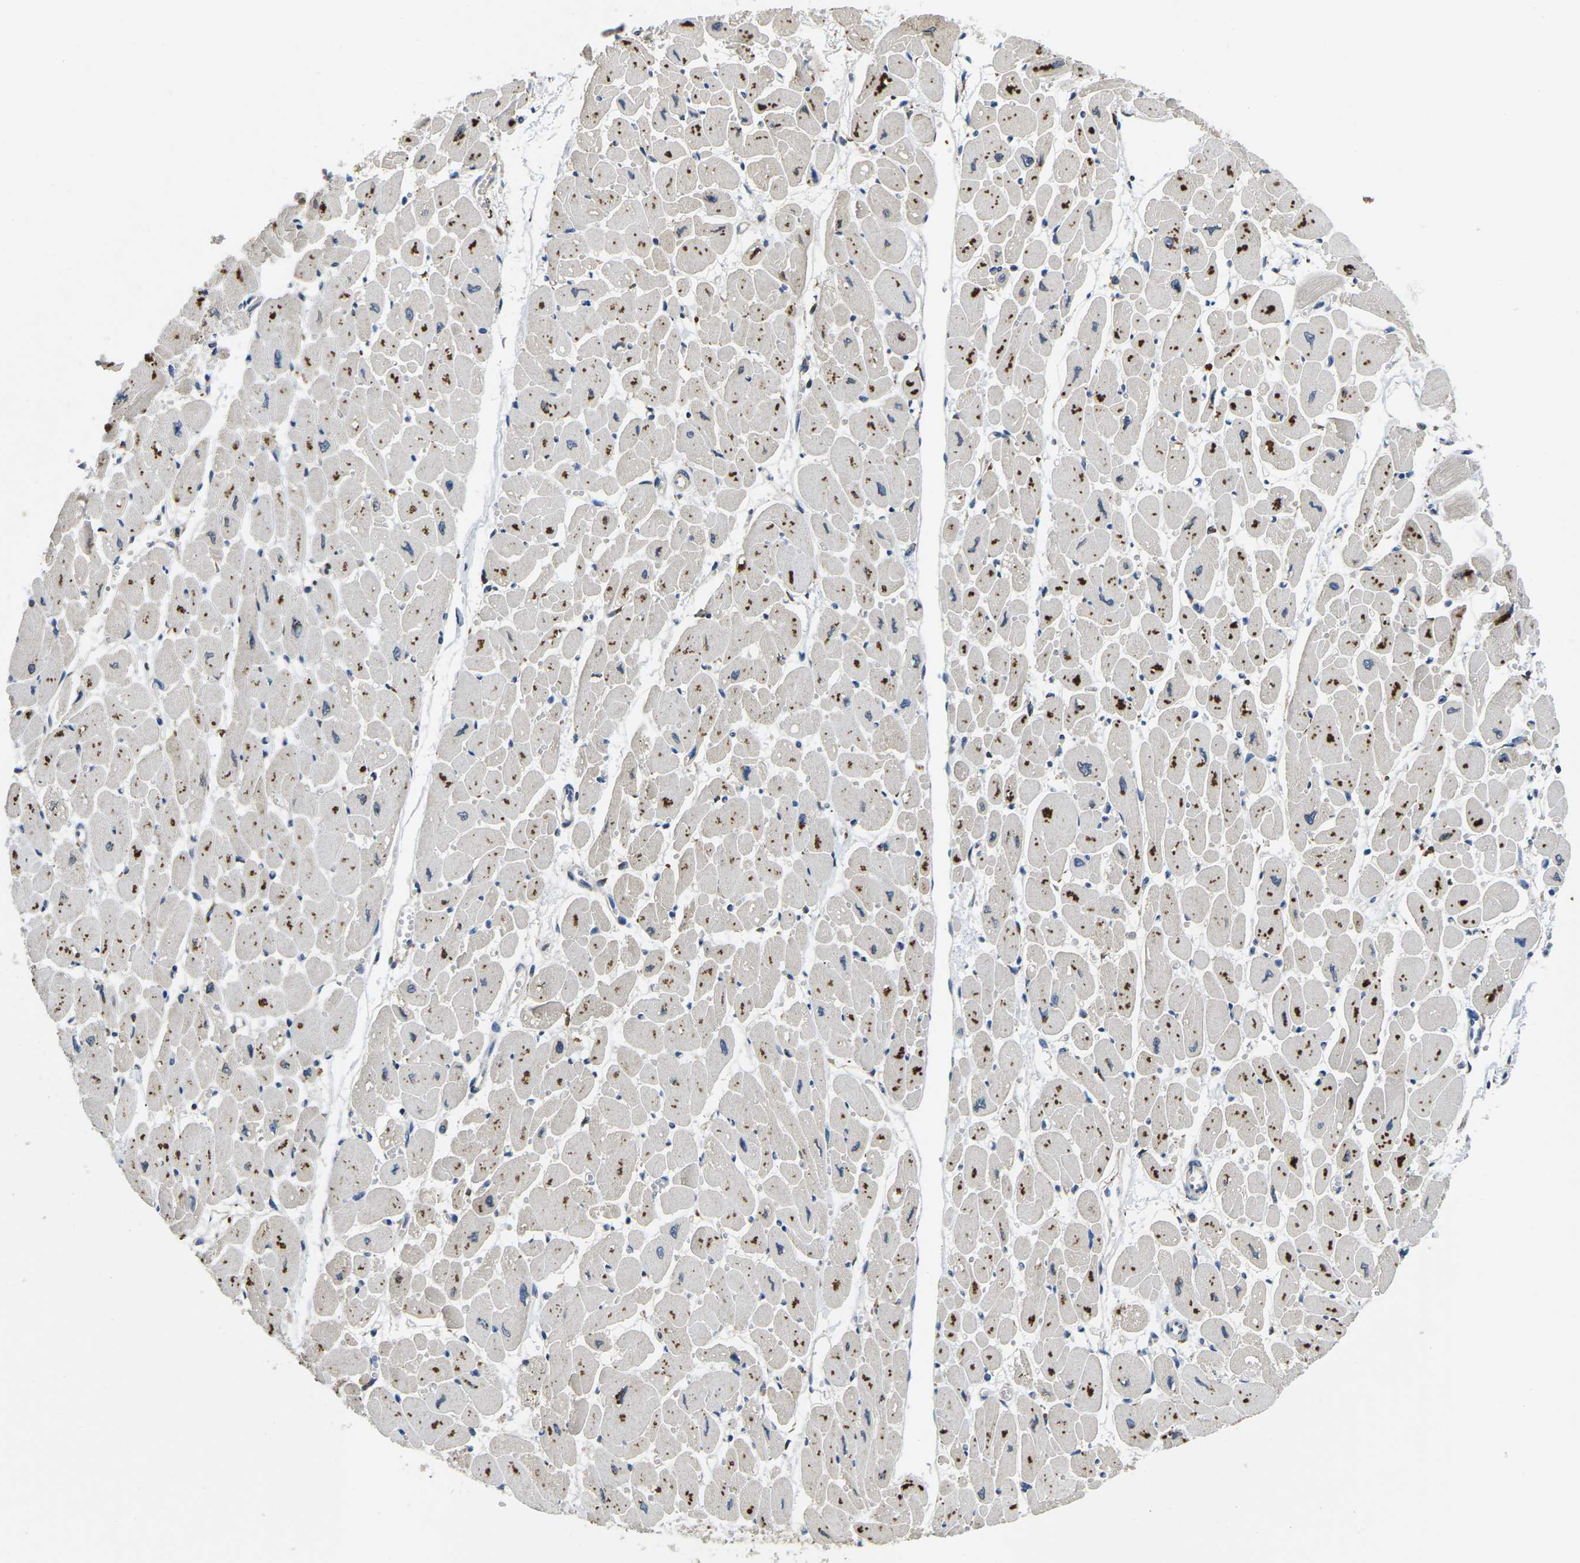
{"staining": {"intensity": "moderate", "quantity": "25%-75%", "location": "cytoplasmic/membranous"}, "tissue": "heart muscle", "cell_type": "Cardiomyocytes", "image_type": "normal", "snomed": [{"axis": "morphology", "description": "Normal tissue, NOS"}, {"axis": "topography", "description": "Heart"}], "caption": "Immunohistochemical staining of normal human heart muscle shows moderate cytoplasmic/membranous protein staining in about 25%-75% of cardiomyocytes.", "gene": "PDZD8", "patient": {"sex": "female", "age": 54}}